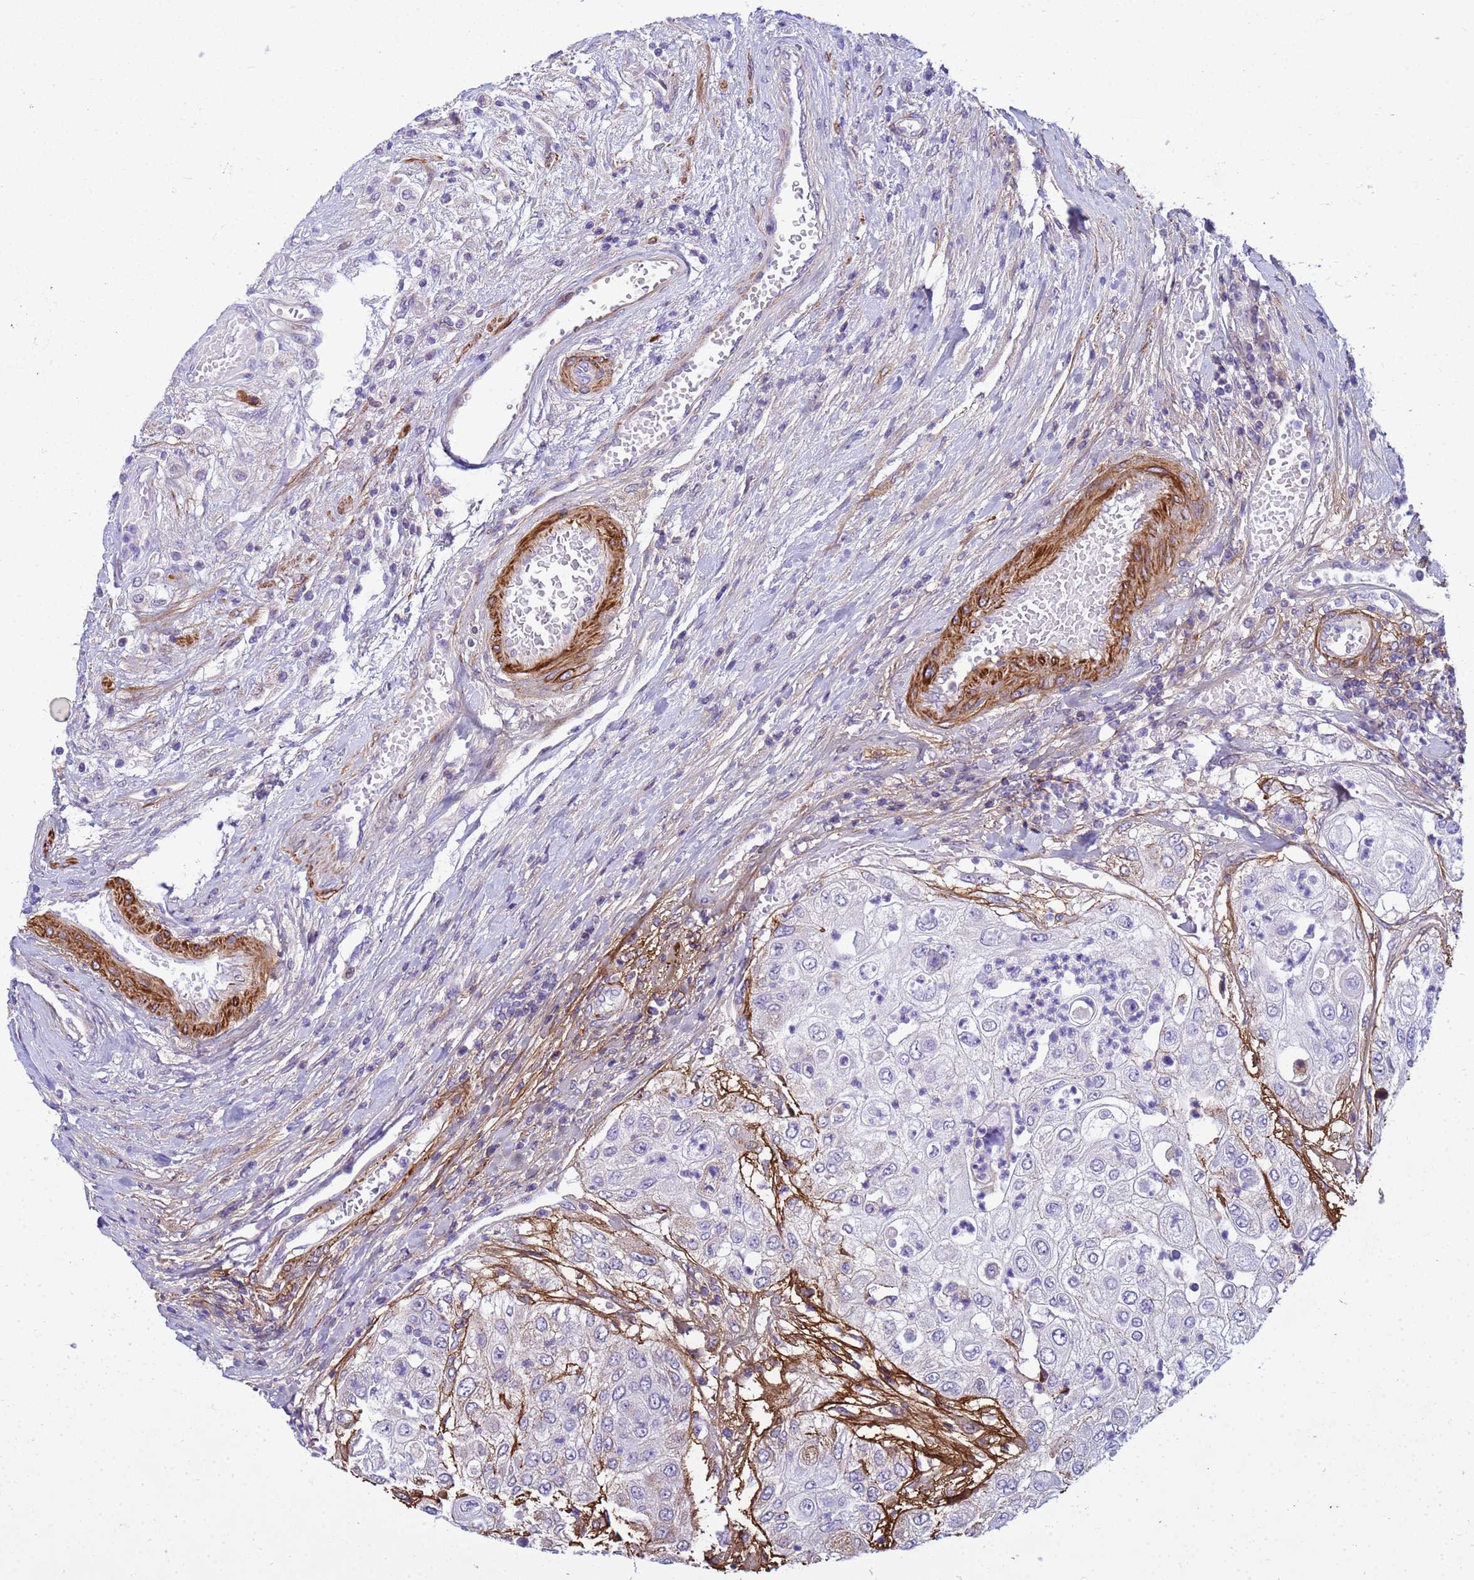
{"staining": {"intensity": "negative", "quantity": "none", "location": "none"}, "tissue": "urothelial cancer", "cell_type": "Tumor cells", "image_type": "cancer", "snomed": [{"axis": "morphology", "description": "Urothelial carcinoma, High grade"}, {"axis": "topography", "description": "Urinary bladder"}], "caption": "IHC photomicrograph of high-grade urothelial carcinoma stained for a protein (brown), which reveals no staining in tumor cells. Nuclei are stained in blue.", "gene": "P2RX7", "patient": {"sex": "female", "age": 79}}